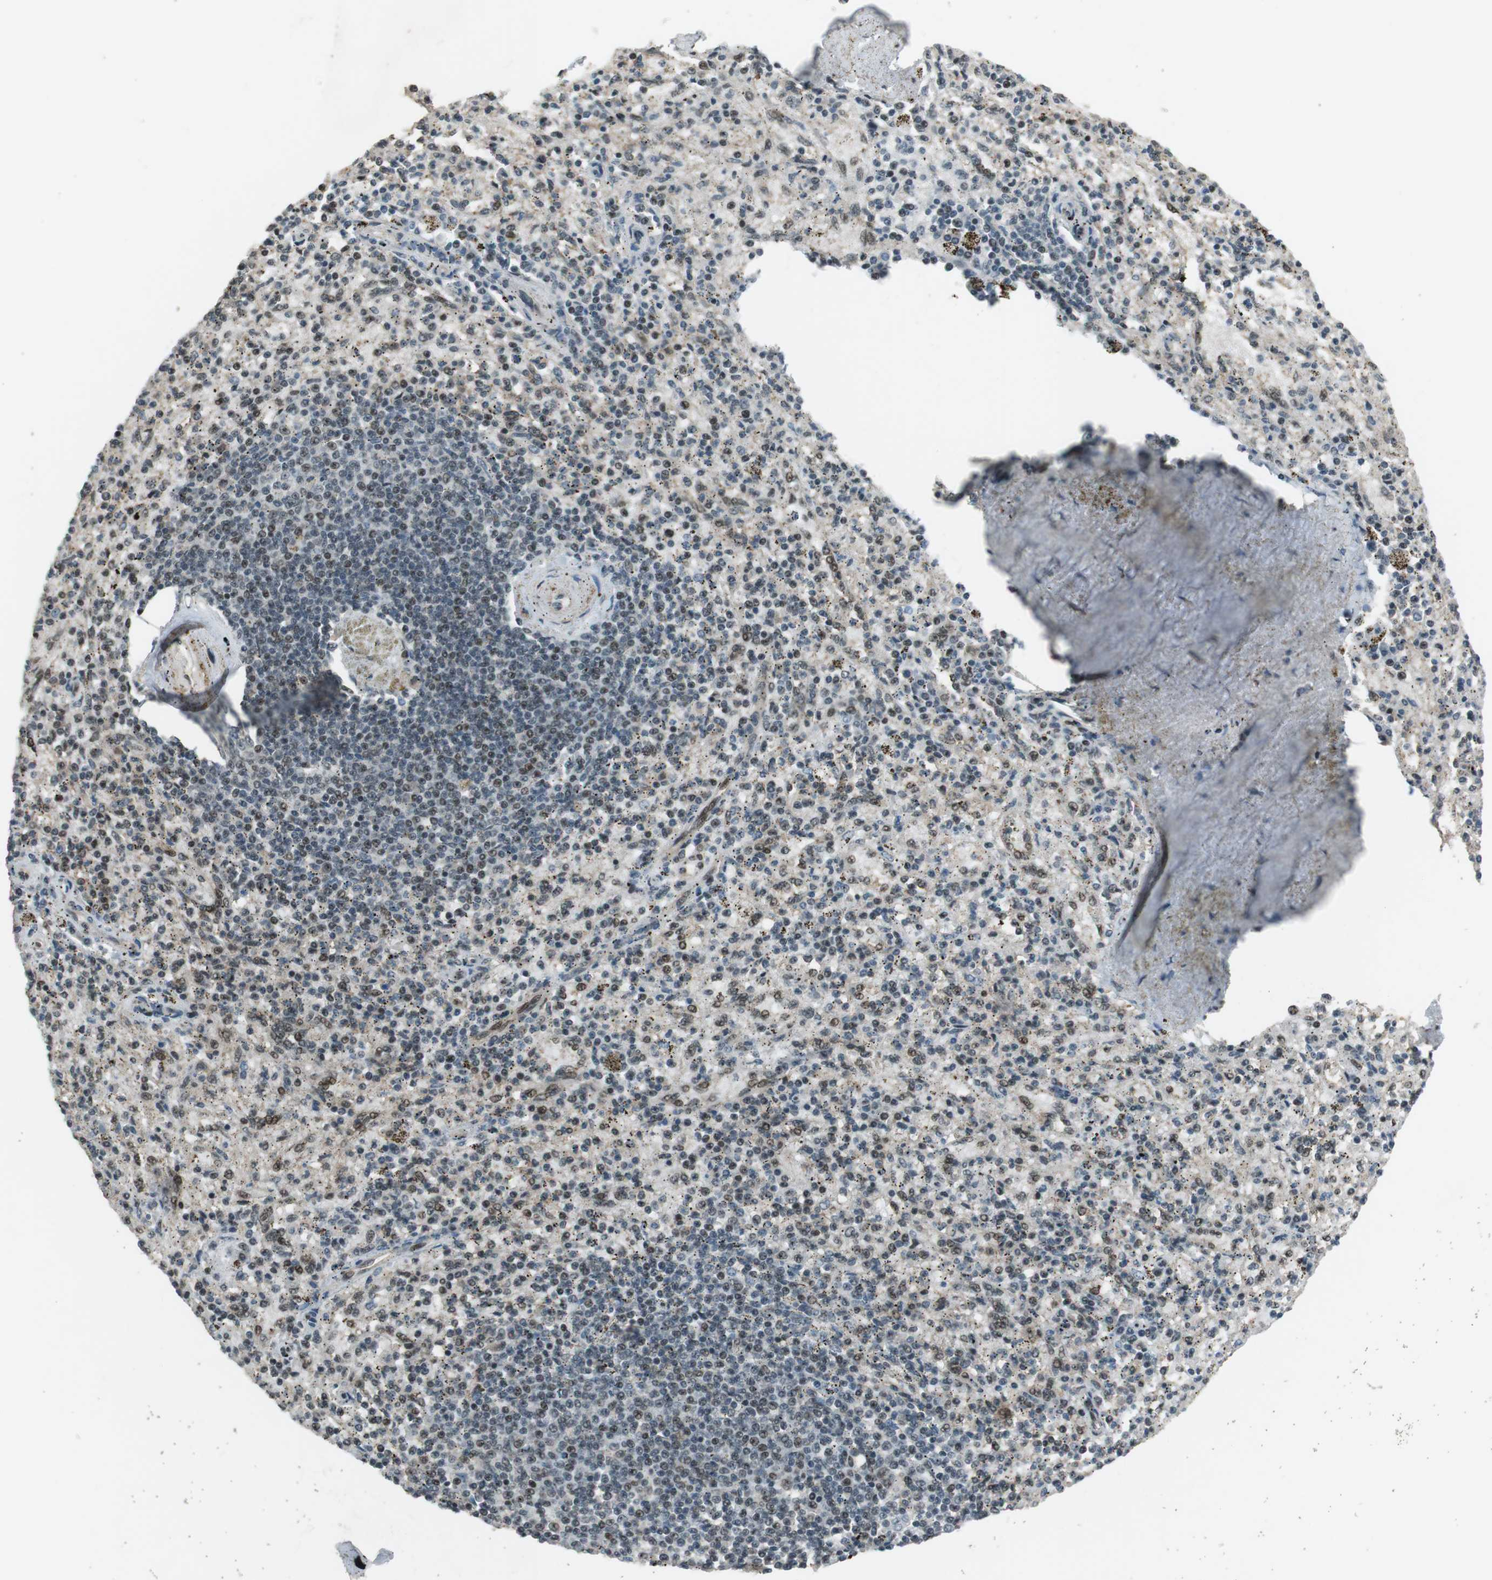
{"staining": {"intensity": "weak", "quantity": "25%-75%", "location": "cytoplasmic/membranous,nuclear"}, "tissue": "spleen", "cell_type": "Cells in red pulp", "image_type": "normal", "snomed": [{"axis": "morphology", "description": "Normal tissue, NOS"}, {"axis": "topography", "description": "Spleen"}], "caption": "Immunohistochemical staining of unremarkable spleen reveals 25%-75% levels of weak cytoplasmic/membranous,nuclear protein expression in approximately 25%-75% of cells in red pulp.", "gene": "SLITRK5", "patient": {"sex": "female", "age": 43}}